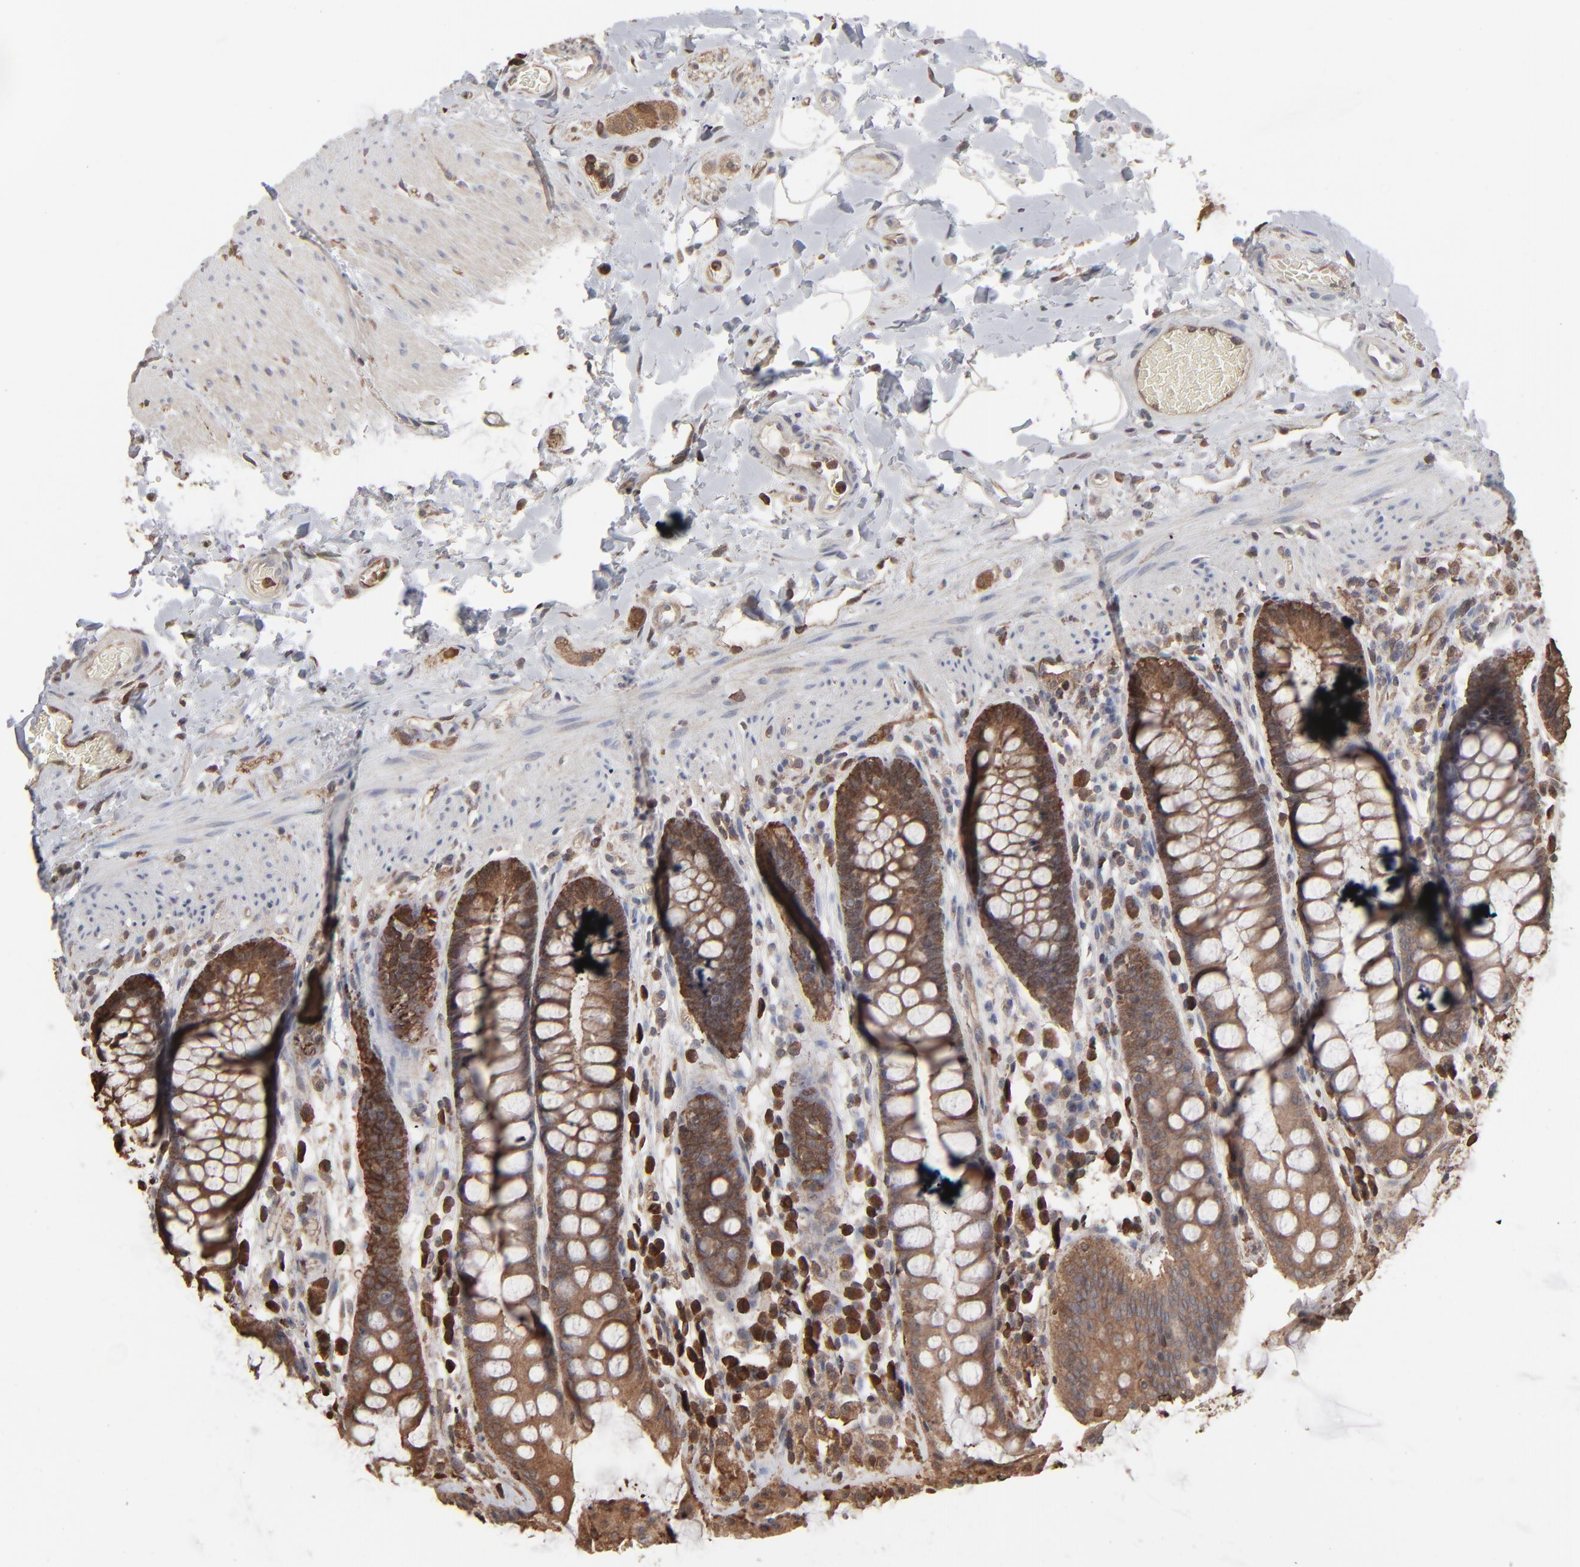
{"staining": {"intensity": "moderate", "quantity": ">75%", "location": "cytoplasmic/membranous"}, "tissue": "rectum", "cell_type": "Glandular cells", "image_type": "normal", "snomed": [{"axis": "morphology", "description": "Normal tissue, NOS"}, {"axis": "topography", "description": "Rectum"}], "caption": "Immunohistochemistry histopathology image of unremarkable rectum: human rectum stained using immunohistochemistry (IHC) exhibits medium levels of moderate protein expression localized specifically in the cytoplasmic/membranous of glandular cells, appearing as a cytoplasmic/membranous brown color.", "gene": "NME1", "patient": {"sex": "female", "age": 46}}